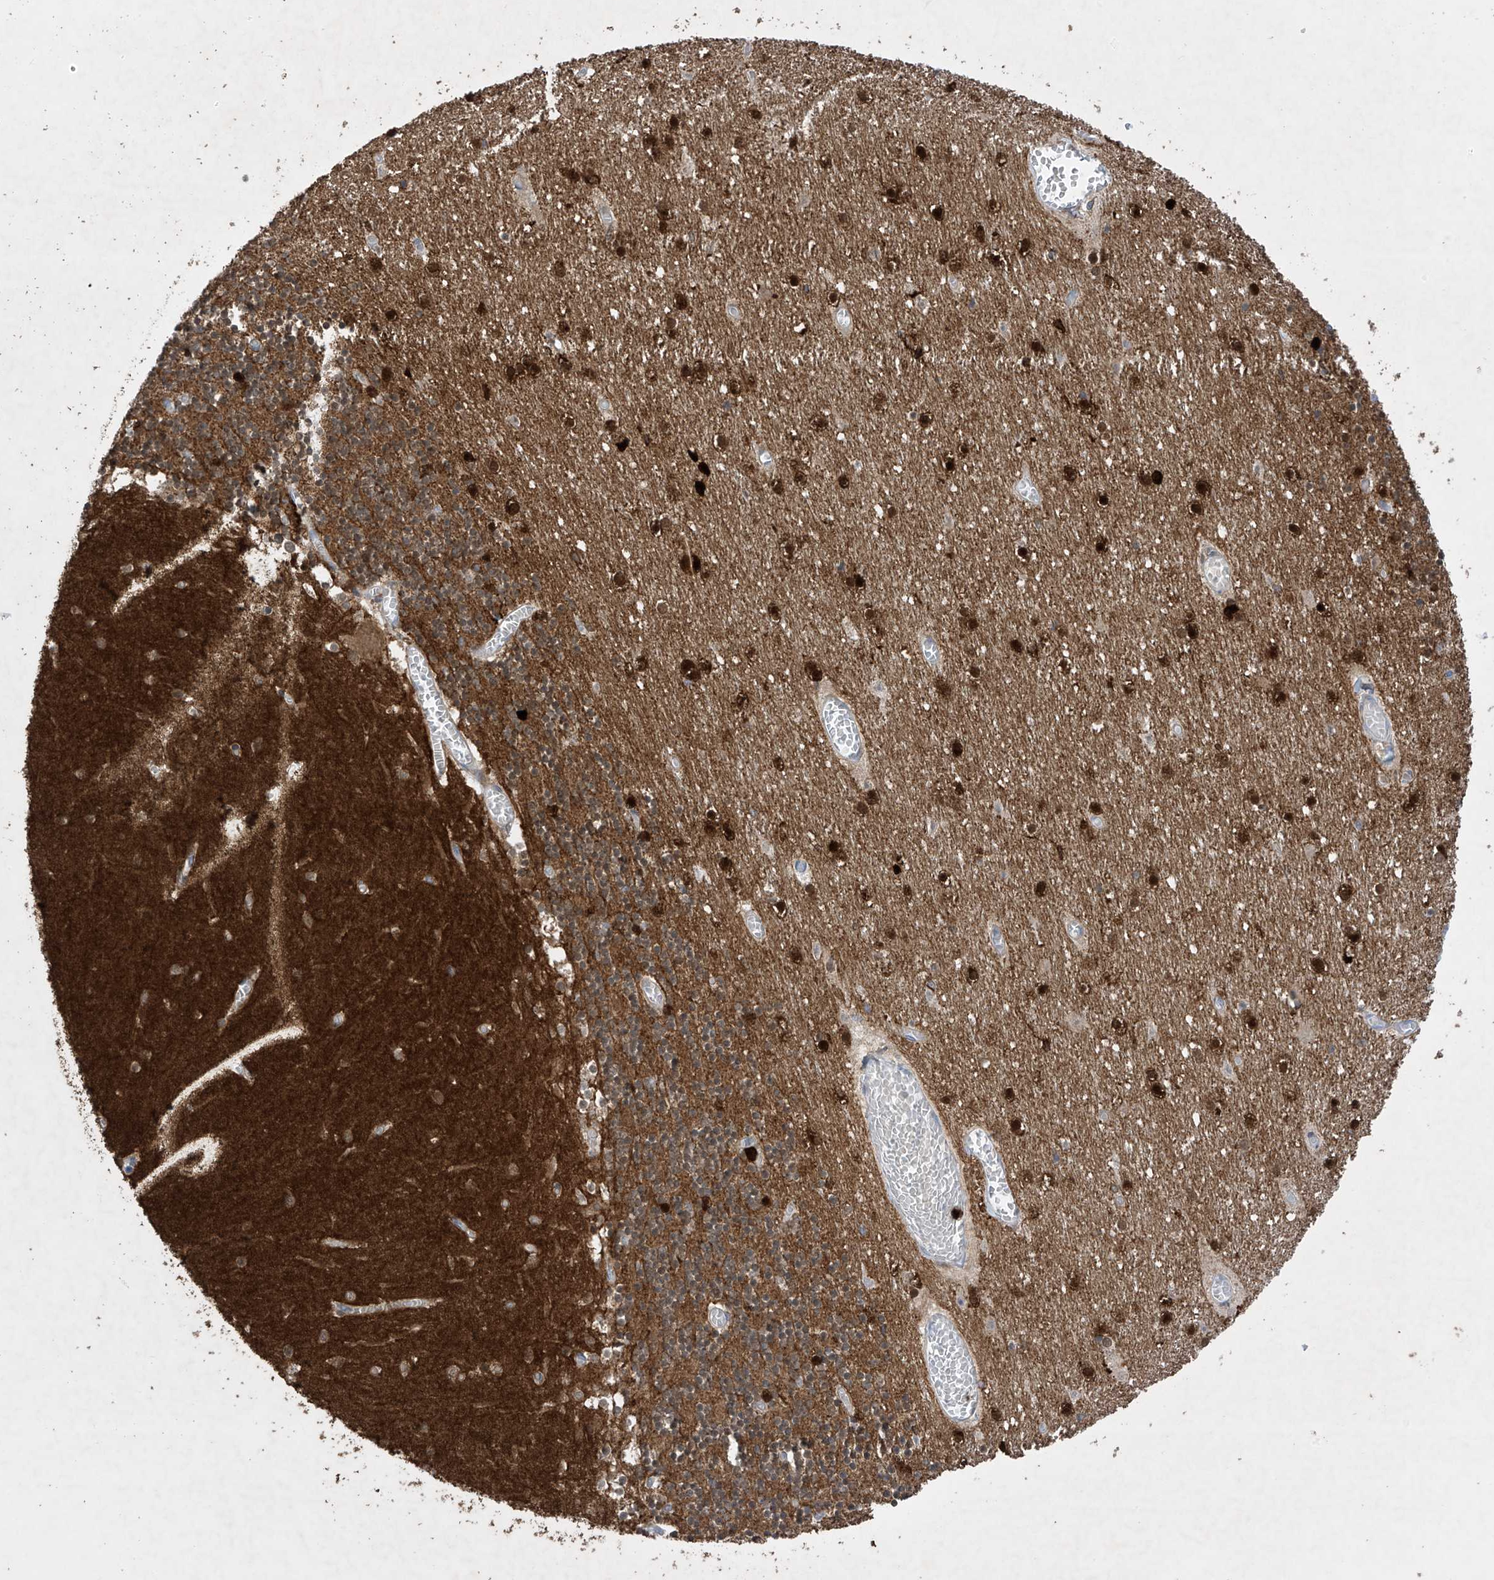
{"staining": {"intensity": "moderate", "quantity": ">75%", "location": "cytoplasmic/membranous"}, "tissue": "cerebellum", "cell_type": "Cells in granular layer", "image_type": "normal", "snomed": [{"axis": "morphology", "description": "Normal tissue, NOS"}, {"axis": "topography", "description": "Cerebellum"}], "caption": "DAB immunohistochemical staining of normal cerebellum displays moderate cytoplasmic/membranous protein positivity in about >75% of cells in granular layer.", "gene": "PHACTR2", "patient": {"sex": "female", "age": 28}}